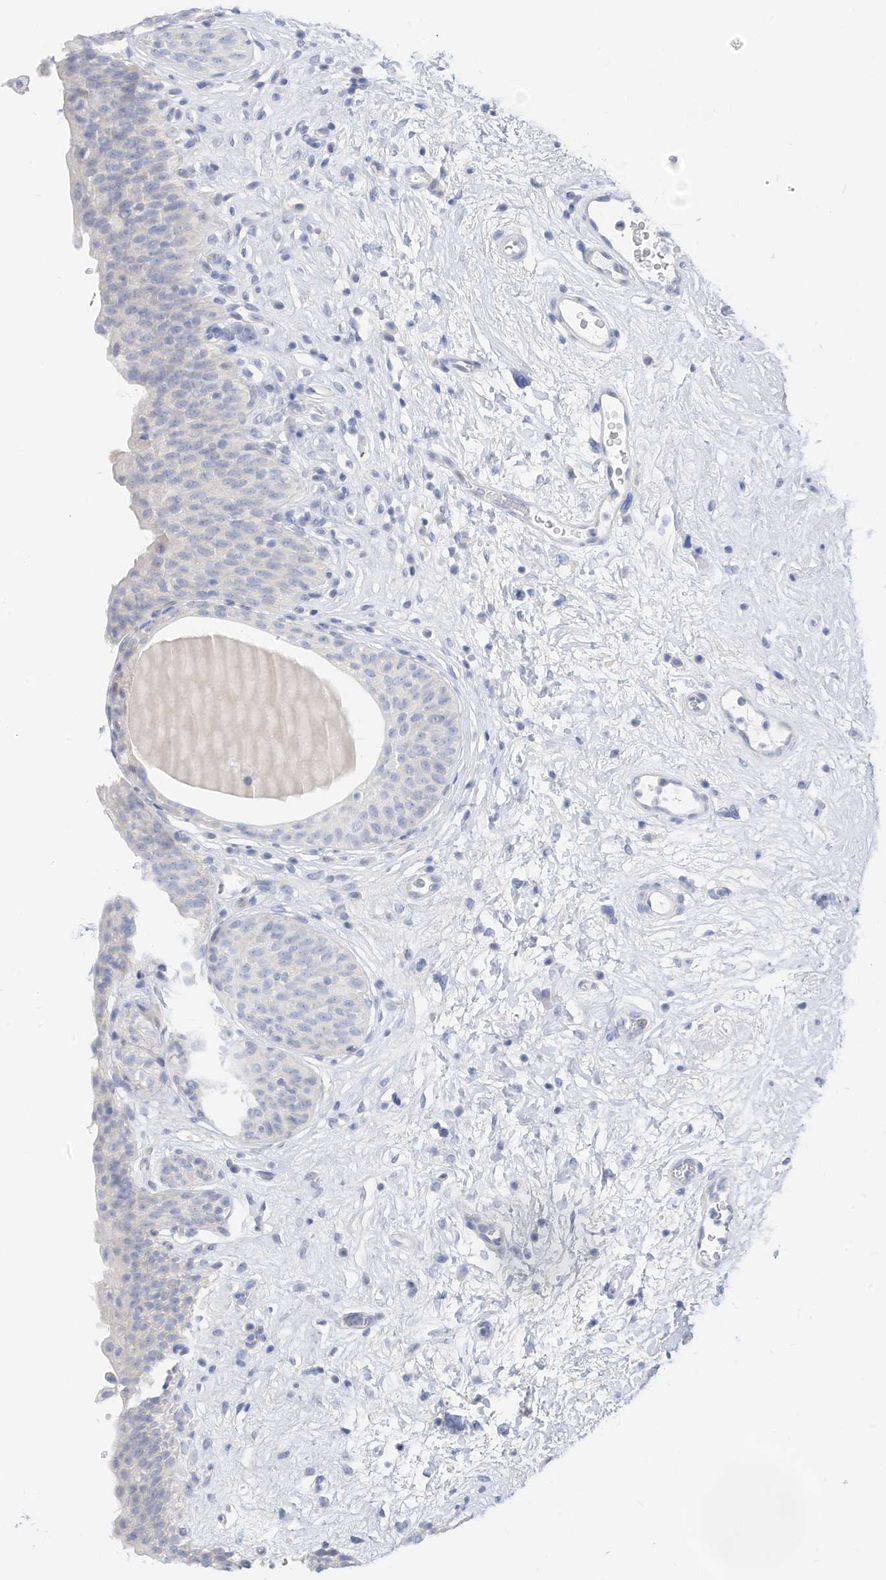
{"staining": {"intensity": "negative", "quantity": "none", "location": "none"}, "tissue": "urinary bladder", "cell_type": "Urothelial cells", "image_type": "normal", "snomed": [{"axis": "morphology", "description": "Normal tissue, NOS"}, {"axis": "topography", "description": "Urinary bladder"}], "caption": "High power microscopy micrograph of an immunohistochemistry image of benign urinary bladder, revealing no significant positivity in urothelial cells.", "gene": "SPOCD1", "patient": {"sex": "male", "age": 83}}